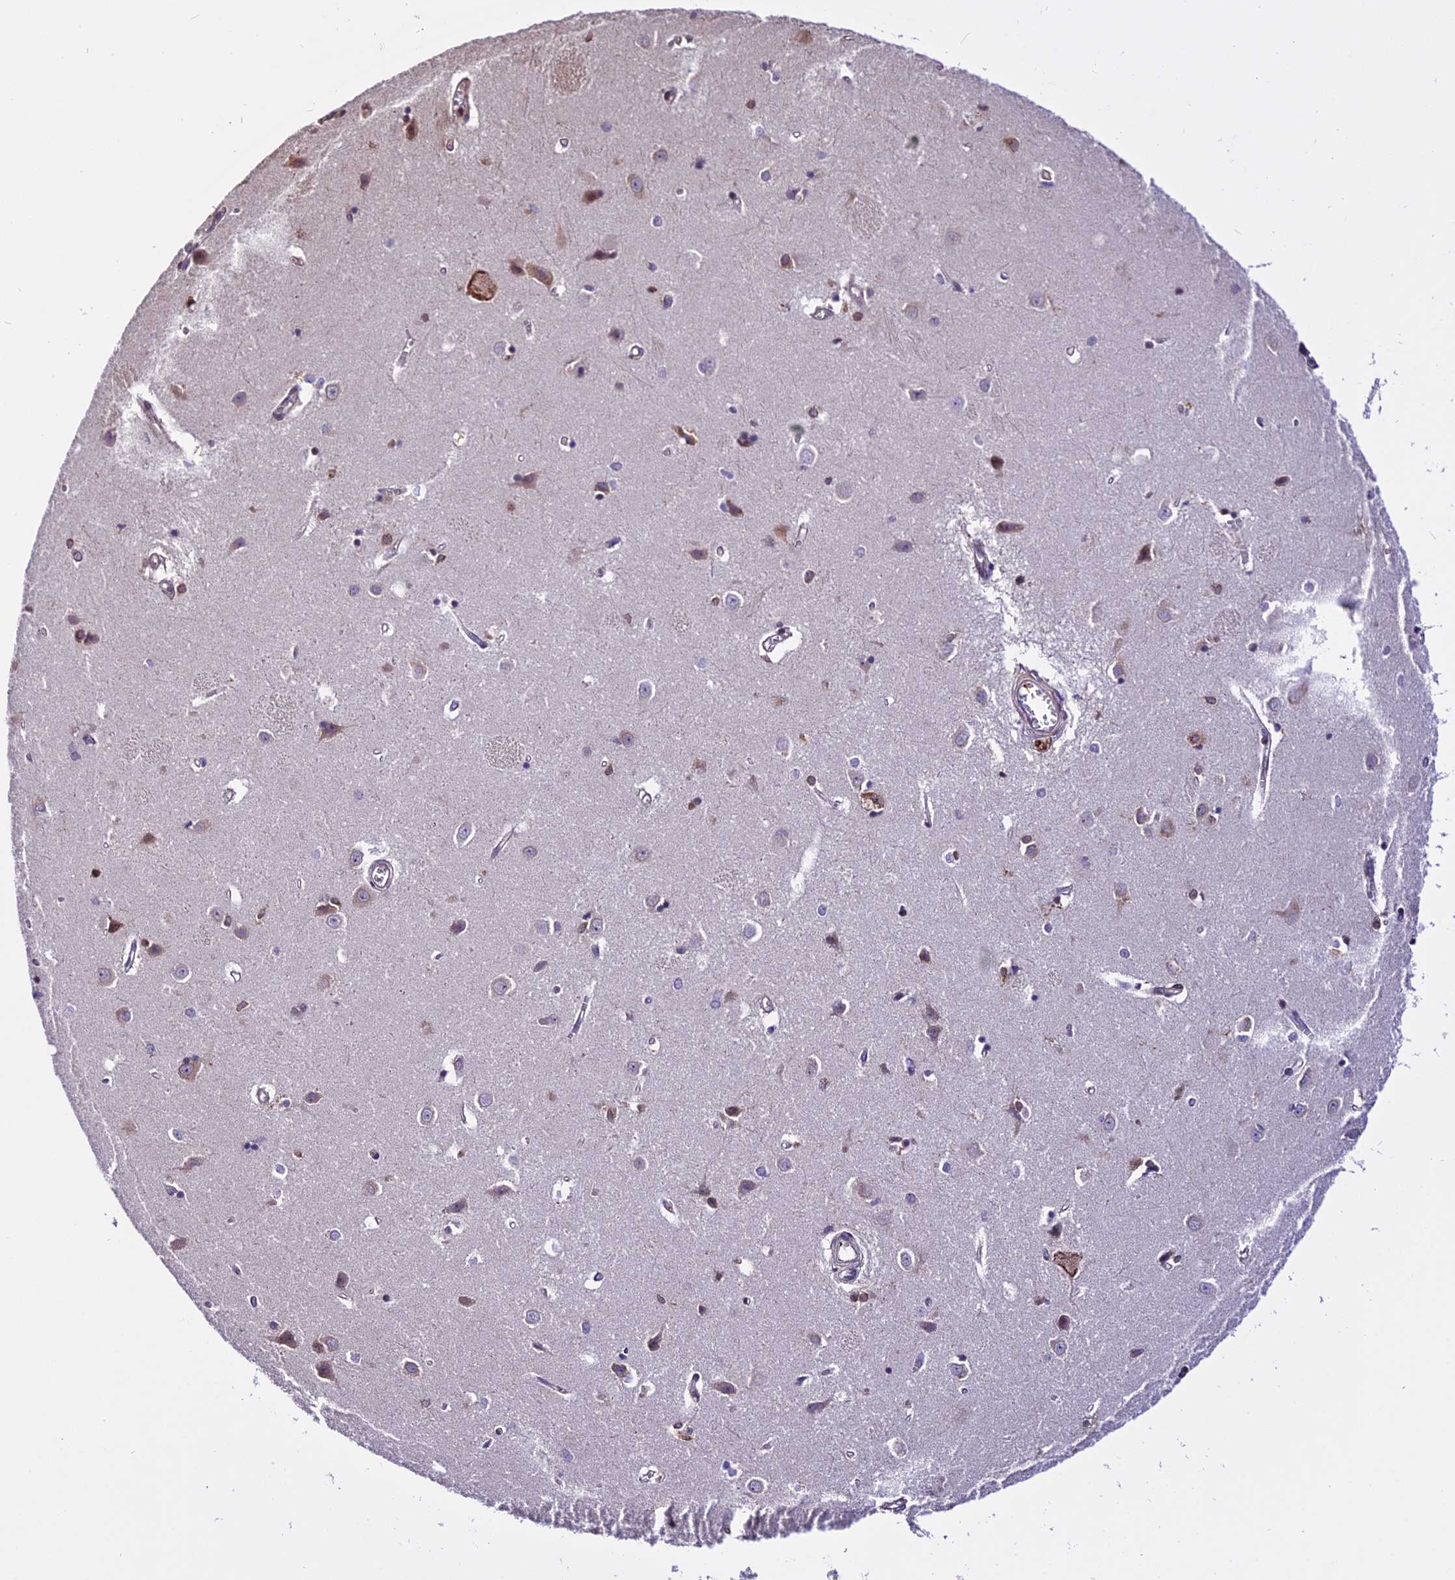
{"staining": {"intensity": "moderate", "quantity": "<25%", "location": "nuclear"}, "tissue": "caudate", "cell_type": "Glial cells", "image_type": "normal", "snomed": [{"axis": "morphology", "description": "Normal tissue, NOS"}, {"axis": "topography", "description": "Lateral ventricle wall"}], "caption": "About <25% of glial cells in normal caudate exhibit moderate nuclear protein expression as visualized by brown immunohistochemical staining.", "gene": "HERPUD1", "patient": {"sex": "male", "age": 37}}